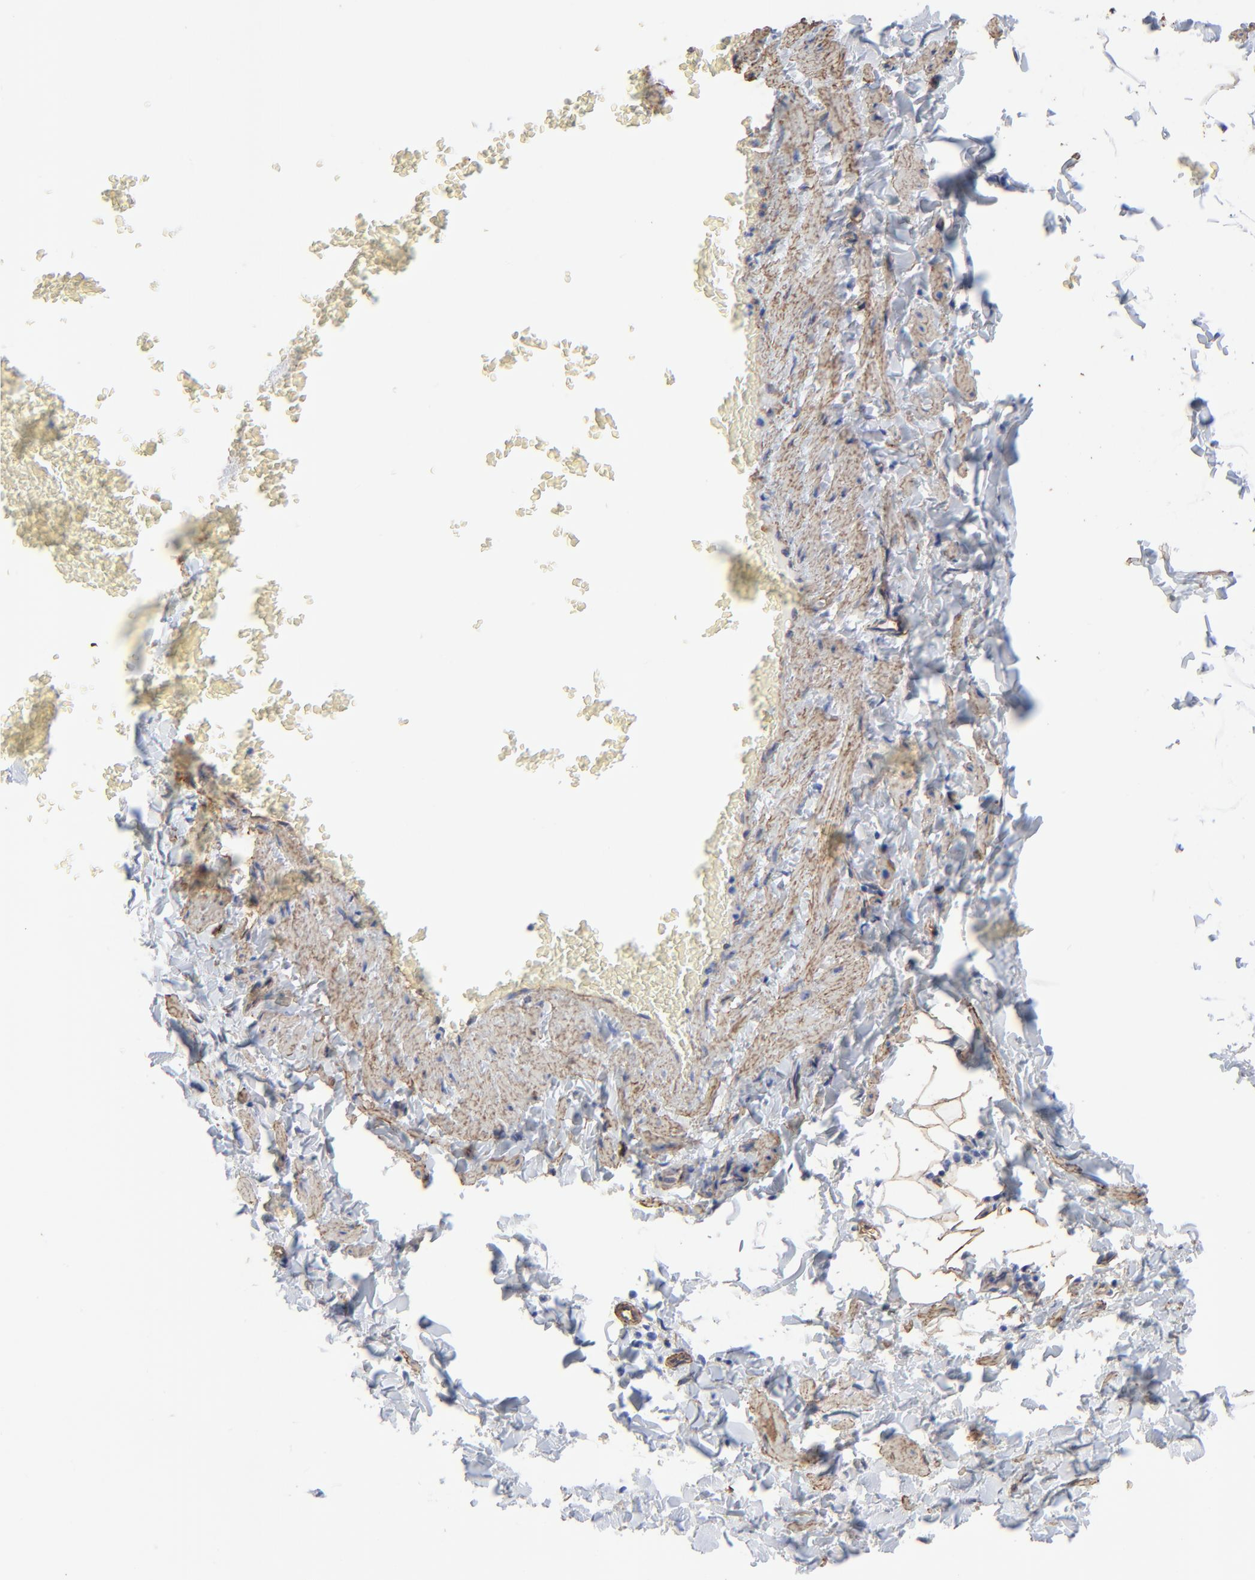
{"staining": {"intensity": "strong", "quantity": ">75%", "location": "cytoplasmic/membranous"}, "tissue": "adipose tissue", "cell_type": "Adipocytes", "image_type": "normal", "snomed": [{"axis": "morphology", "description": "Normal tissue, NOS"}, {"axis": "topography", "description": "Vascular tissue"}], "caption": "Immunohistochemistry of benign adipose tissue demonstrates high levels of strong cytoplasmic/membranous expression in about >75% of adipocytes.", "gene": "CAV1", "patient": {"sex": "male", "age": 41}}